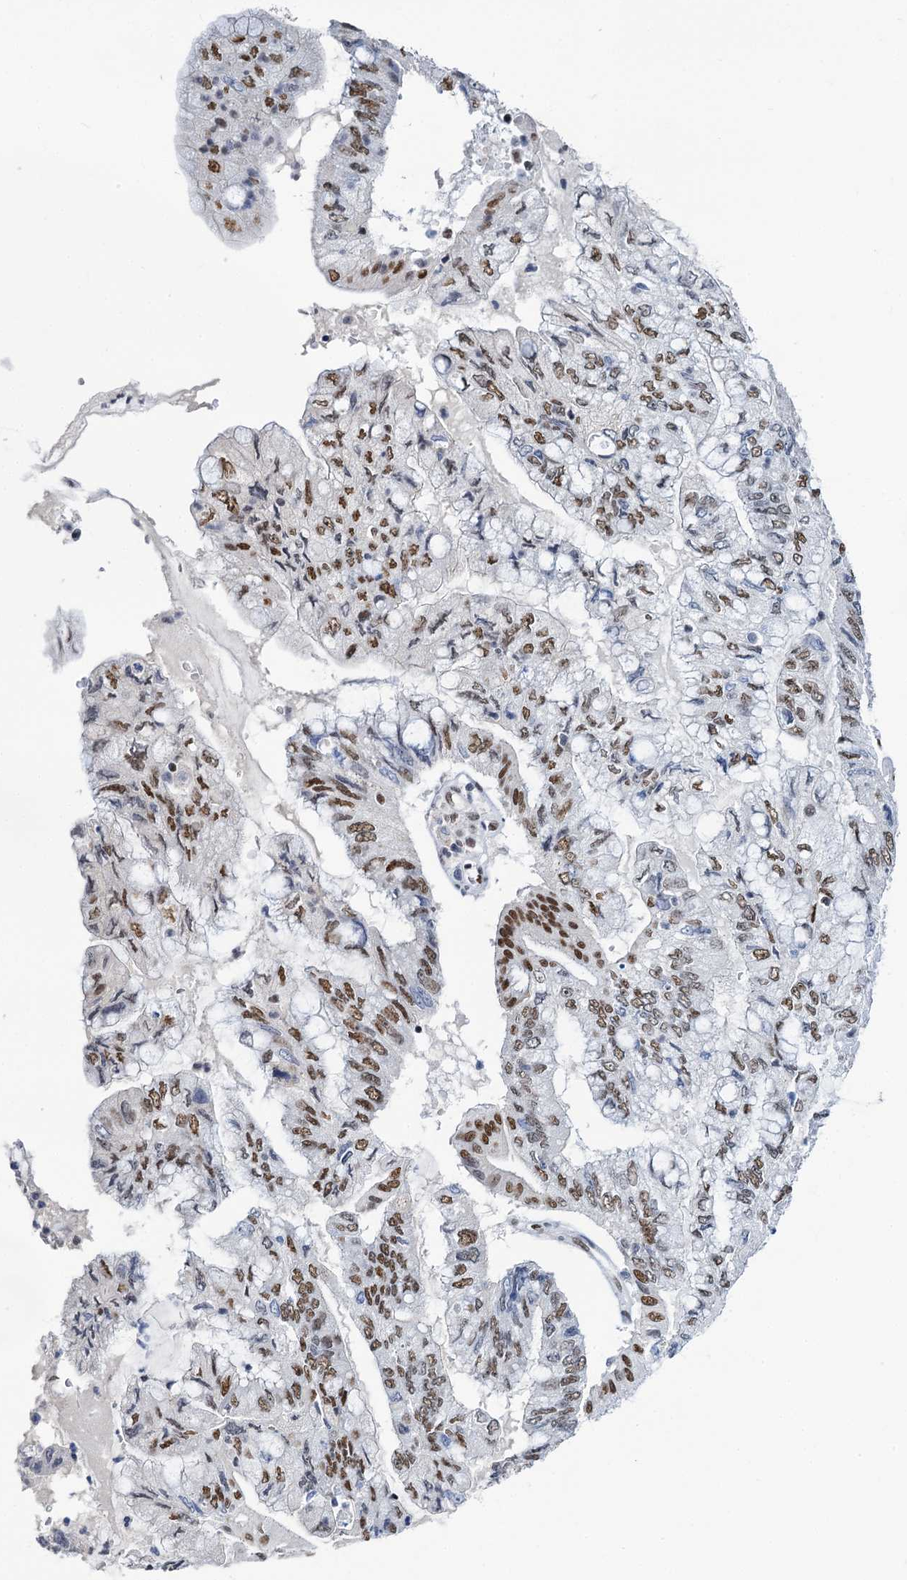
{"staining": {"intensity": "moderate", "quantity": ">75%", "location": "nuclear"}, "tissue": "pancreatic cancer", "cell_type": "Tumor cells", "image_type": "cancer", "snomed": [{"axis": "morphology", "description": "Adenocarcinoma, NOS"}, {"axis": "topography", "description": "Pancreas"}], "caption": "An image of human pancreatic cancer stained for a protein displays moderate nuclear brown staining in tumor cells. The staining was performed using DAB to visualize the protein expression in brown, while the nuclei were stained in blue with hematoxylin (Magnification: 20x).", "gene": "SLTM", "patient": {"sex": "female", "age": 73}}